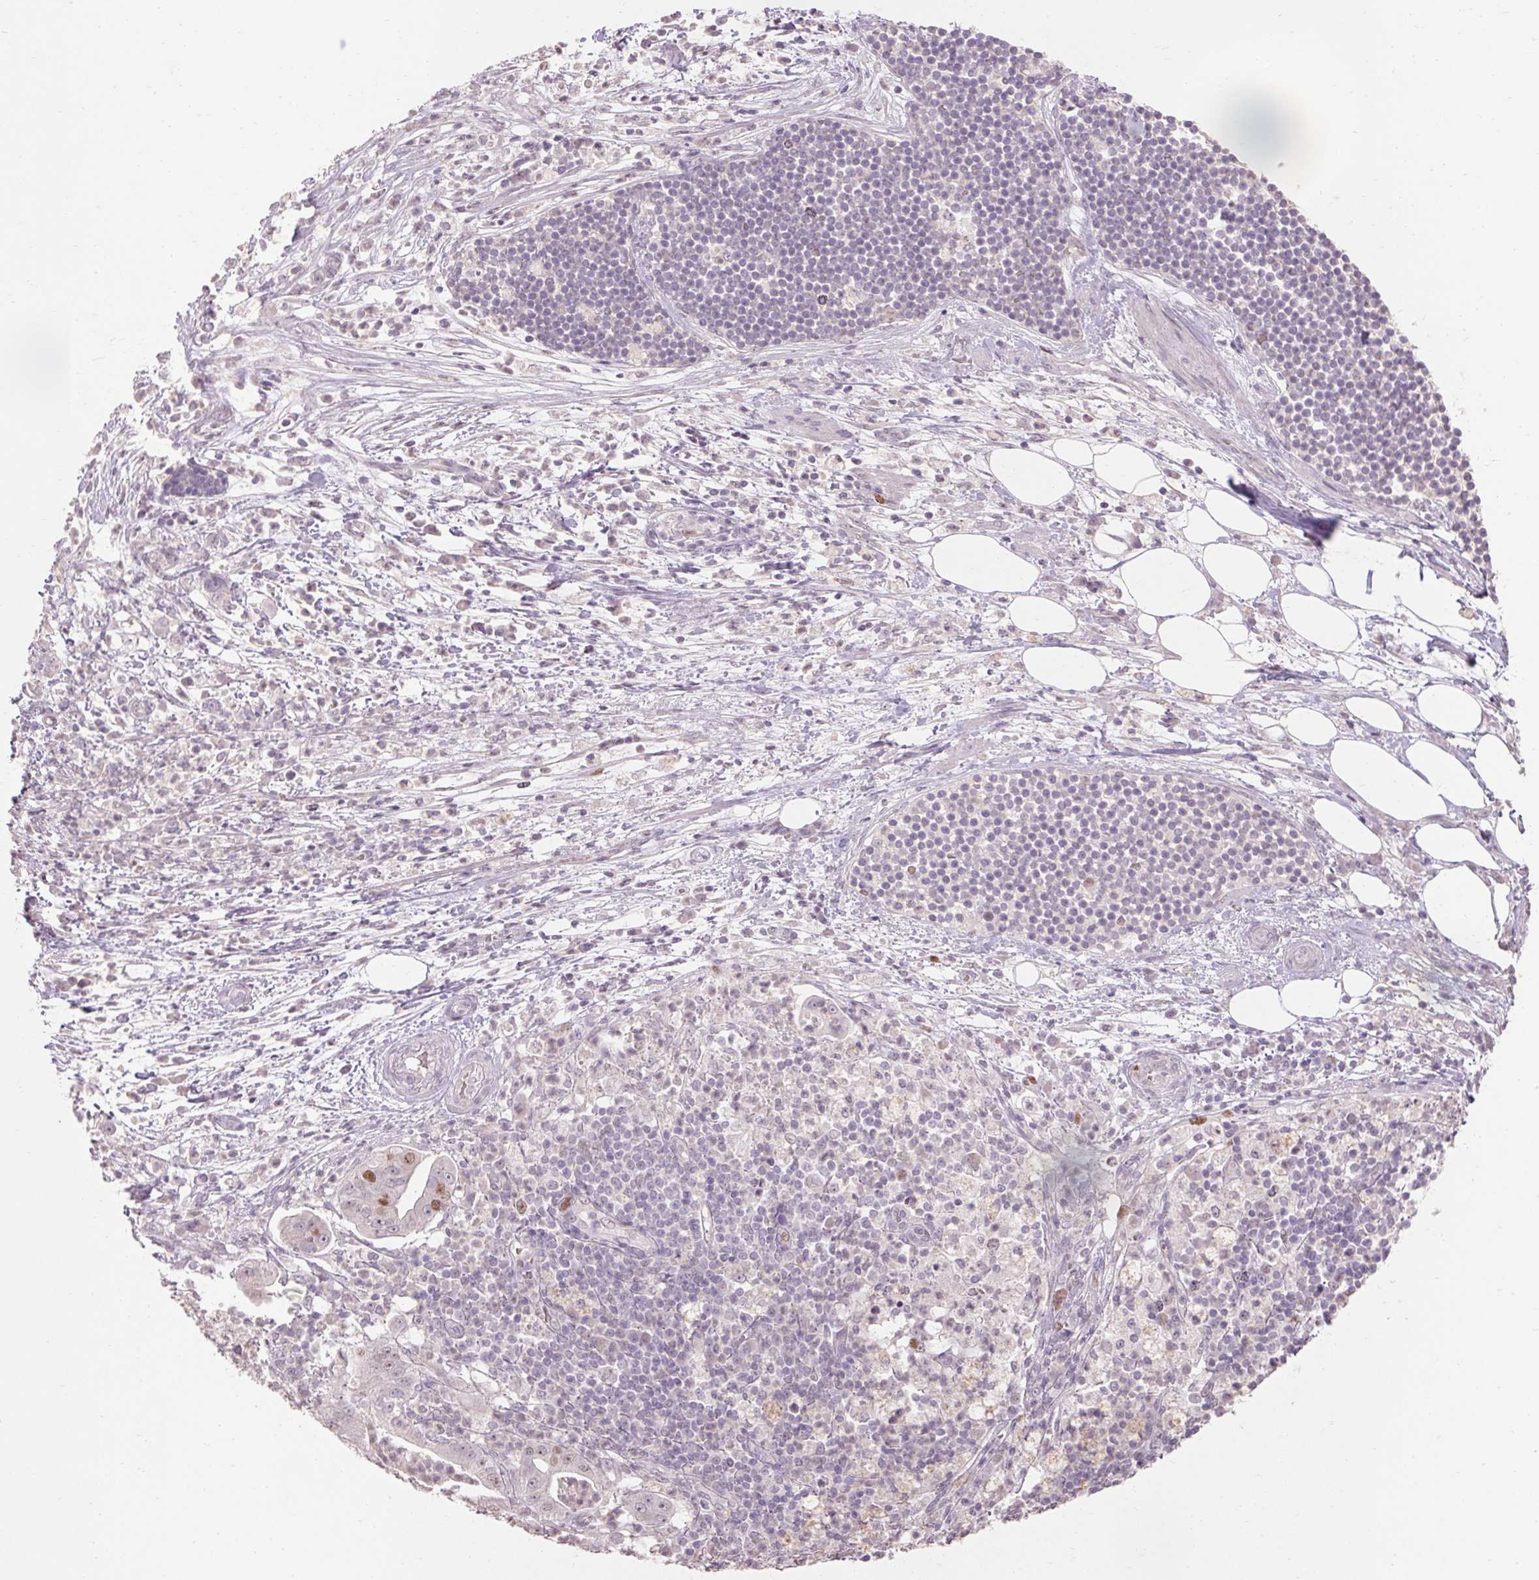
{"staining": {"intensity": "moderate", "quantity": "<25%", "location": "nuclear"}, "tissue": "pancreatic cancer", "cell_type": "Tumor cells", "image_type": "cancer", "snomed": [{"axis": "morphology", "description": "Adenocarcinoma, NOS"}, {"axis": "topography", "description": "Pancreas"}], "caption": "IHC image of neoplastic tissue: pancreatic cancer stained using immunohistochemistry (IHC) reveals low levels of moderate protein expression localized specifically in the nuclear of tumor cells, appearing as a nuclear brown color.", "gene": "SKP2", "patient": {"sex": "male", "age": 71}}